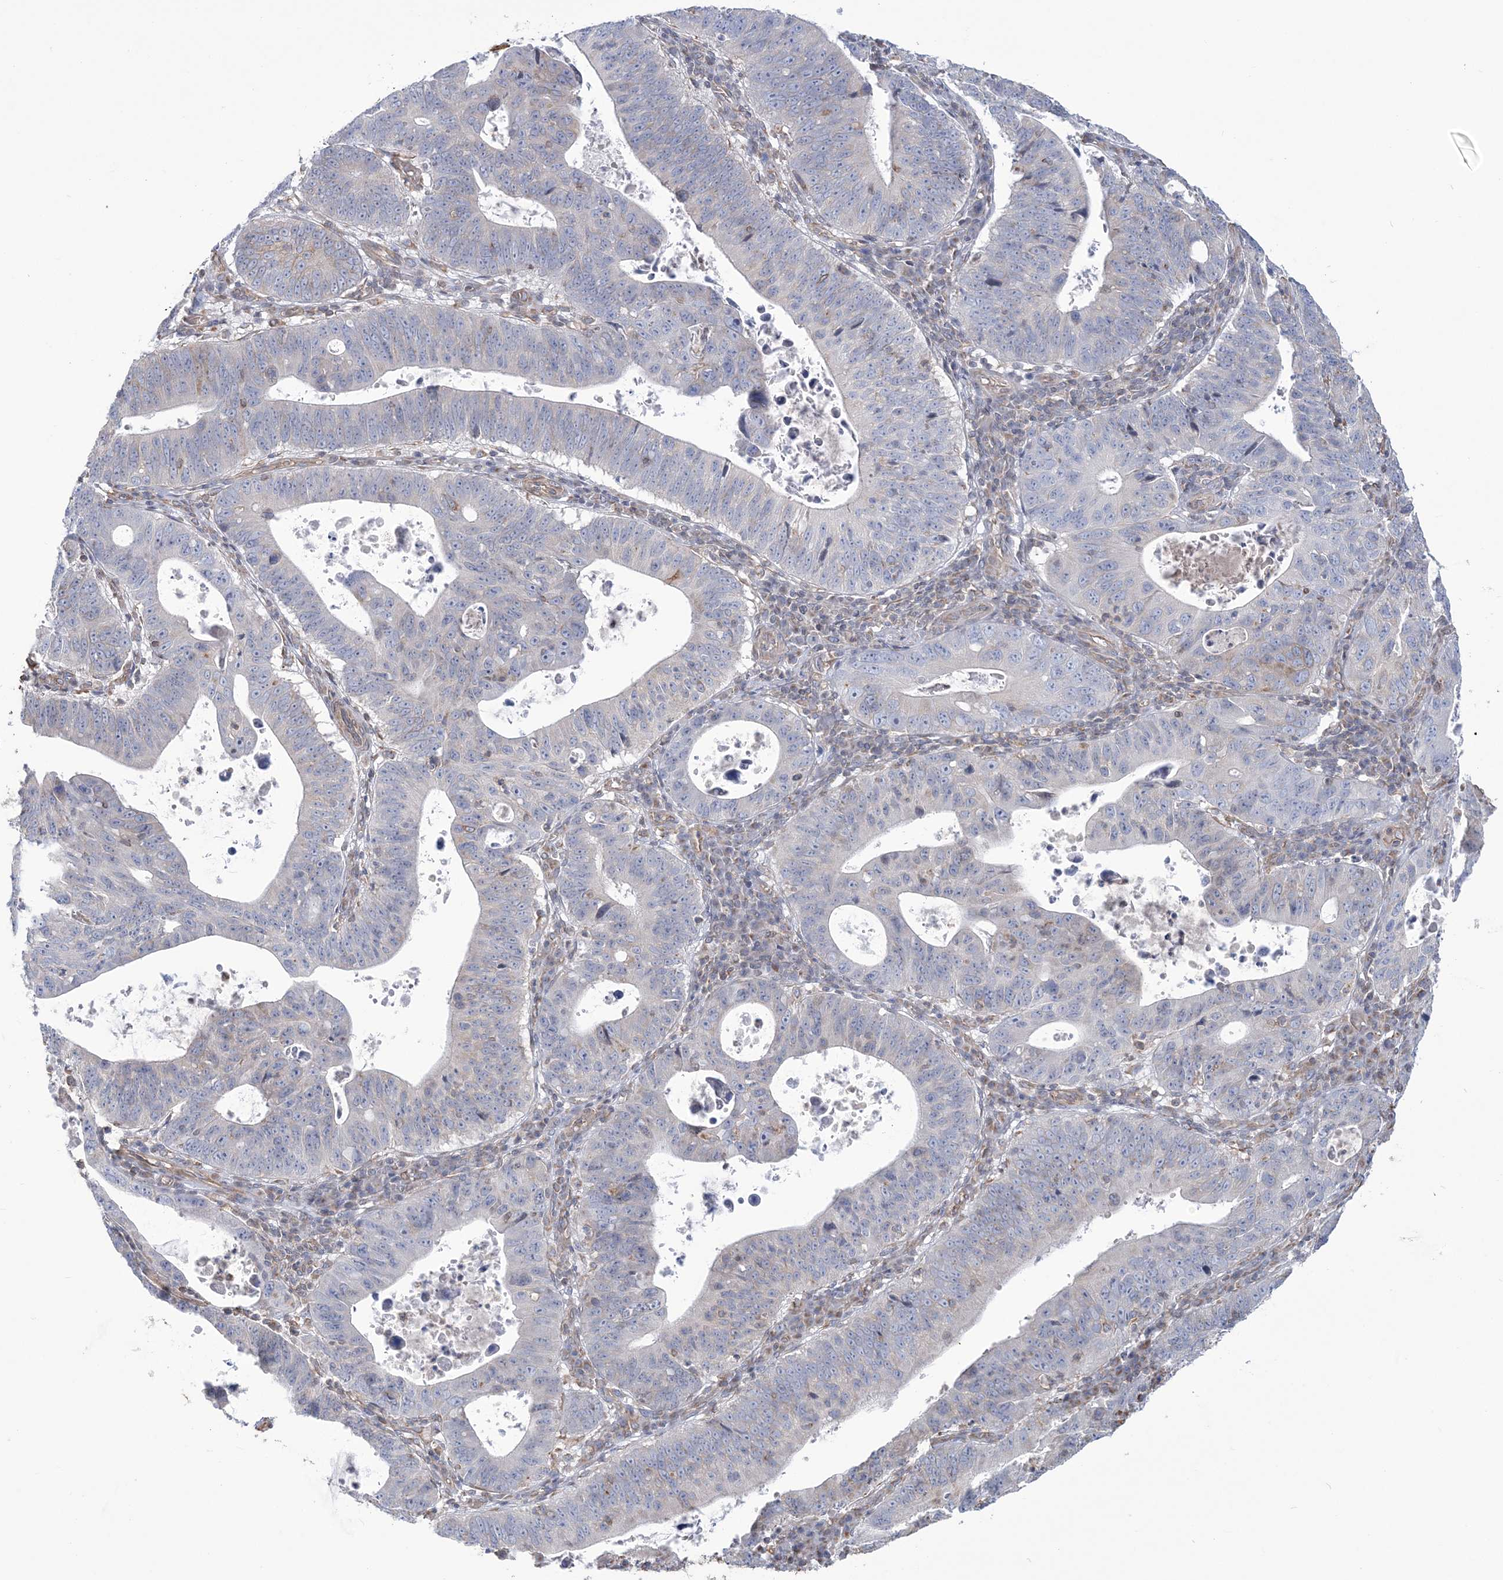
{"staining": {"intensity": "moderate", "quantity": "<25%", "location": "cytoplasmic/membranous"}, "tissue": "stomach cancer", "cell_type": "Tumor cells", "image_type": "cancer", "snomed": [{"axis": "morphology", "description": "Adenocarcinoma, NOS"}, {"axis": "topography", "description": "Stomach"}], "caption": "An immunohistochemistry (IHC) micrograph of neoplastic tissue is shown. Protein staining in brown shows moderate cytoplasmic/membranous positivity in stomach adenocarcinoma within tumor cells.", "gene": "ZNF821", "patient": {"sex": "male", "age": 59}}